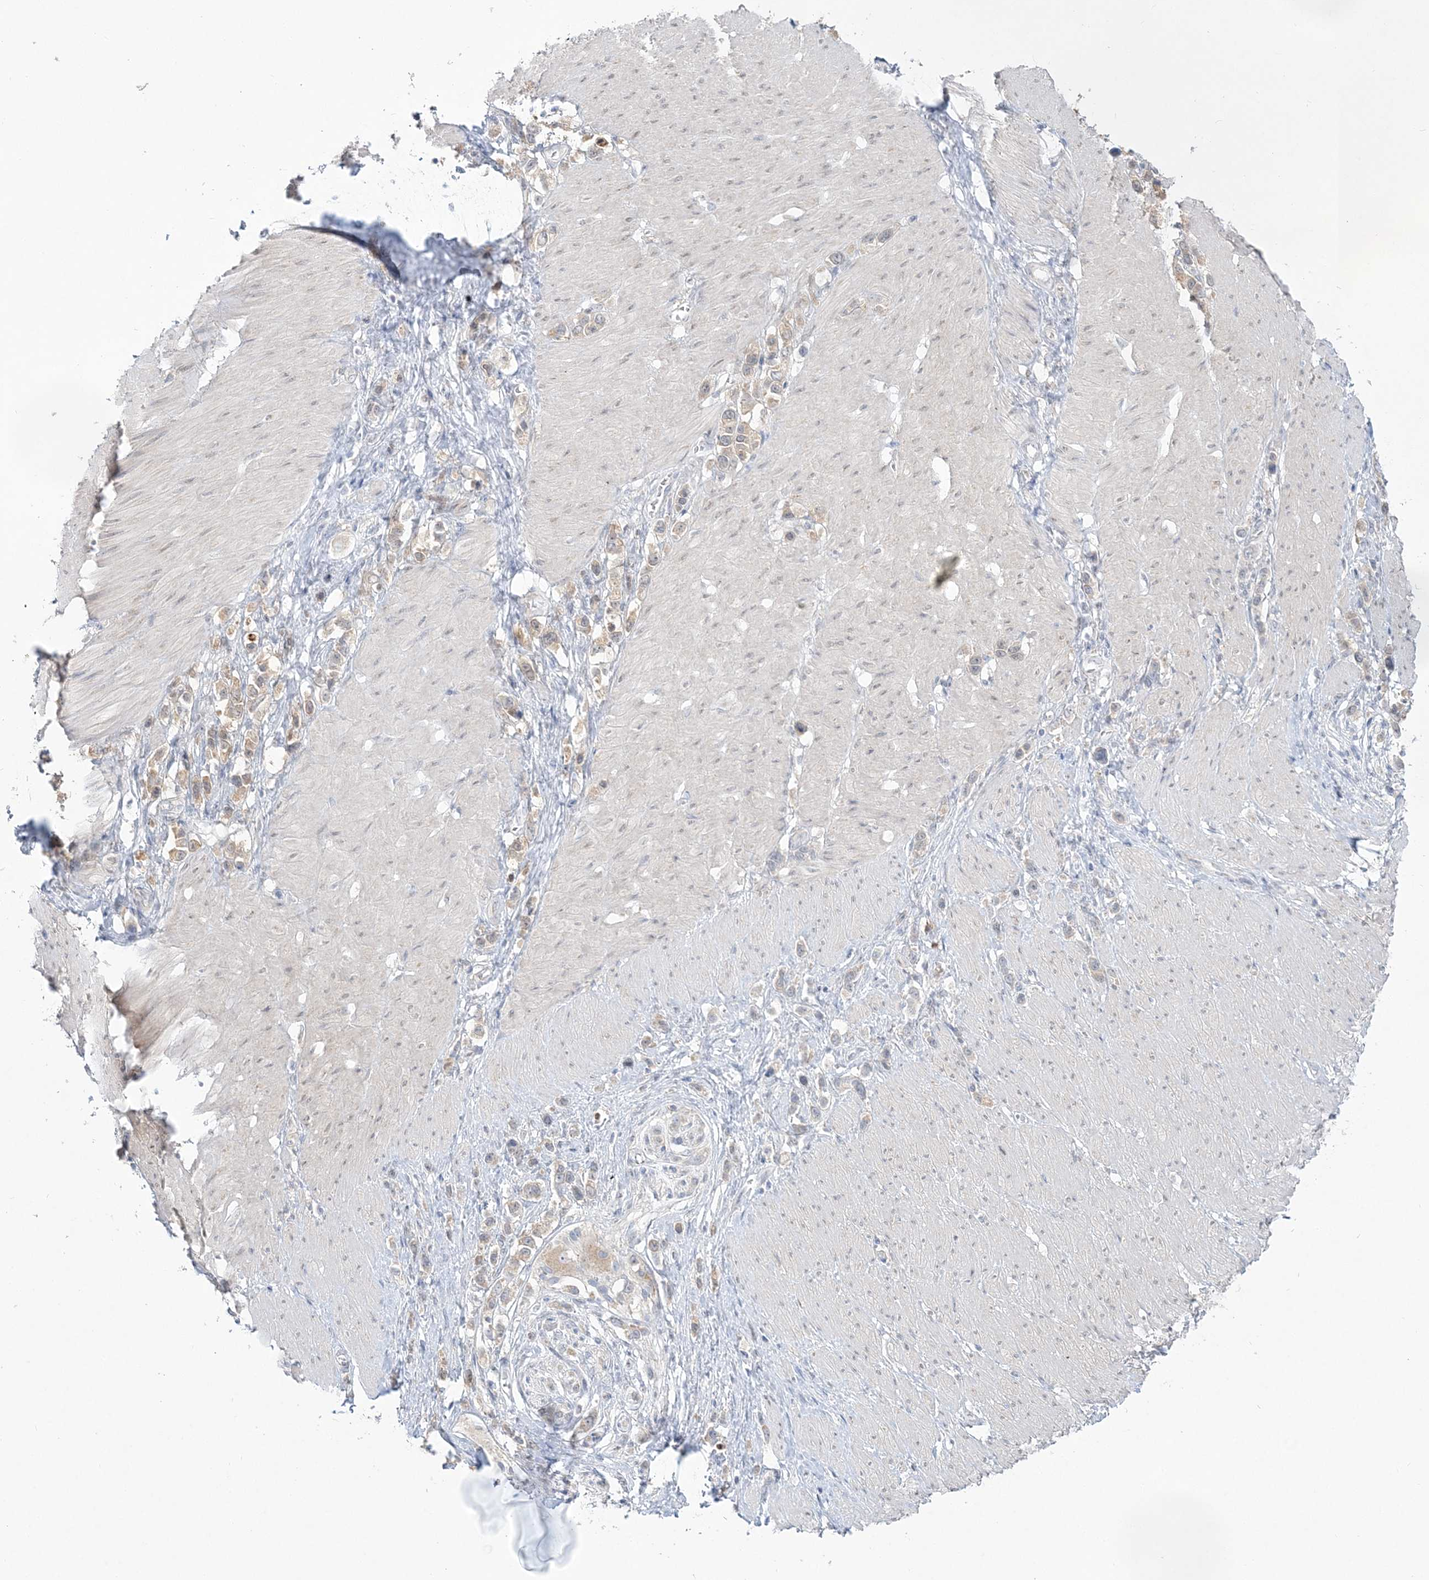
{"staining": {"intensity": "weak", "quantity": "25%-75%", "location": "cytoplasmic/membranous"}, "tissue": "stomach cancer", "cell_type": "Tumor cells", "image_type": "cancer", "snomed": [{"axis": "morphology", "description": "Normal tissue, NOS"}, {"axis": "morphology", "description": "Adenocarcinoma, NOS"}, {"axis": "topography", "description": "Stomach, upper"}, {"axis": "topography", "description": "Stomach"}], "caption": "The image reveals staining of stomach cancer (adenocarcinoma), revealing weak cytoplasmic/membranous protein positivity (brown color) within tumor cells.", "gene": "PCBD1", "patient": {"sex": "female", "age": 65}}